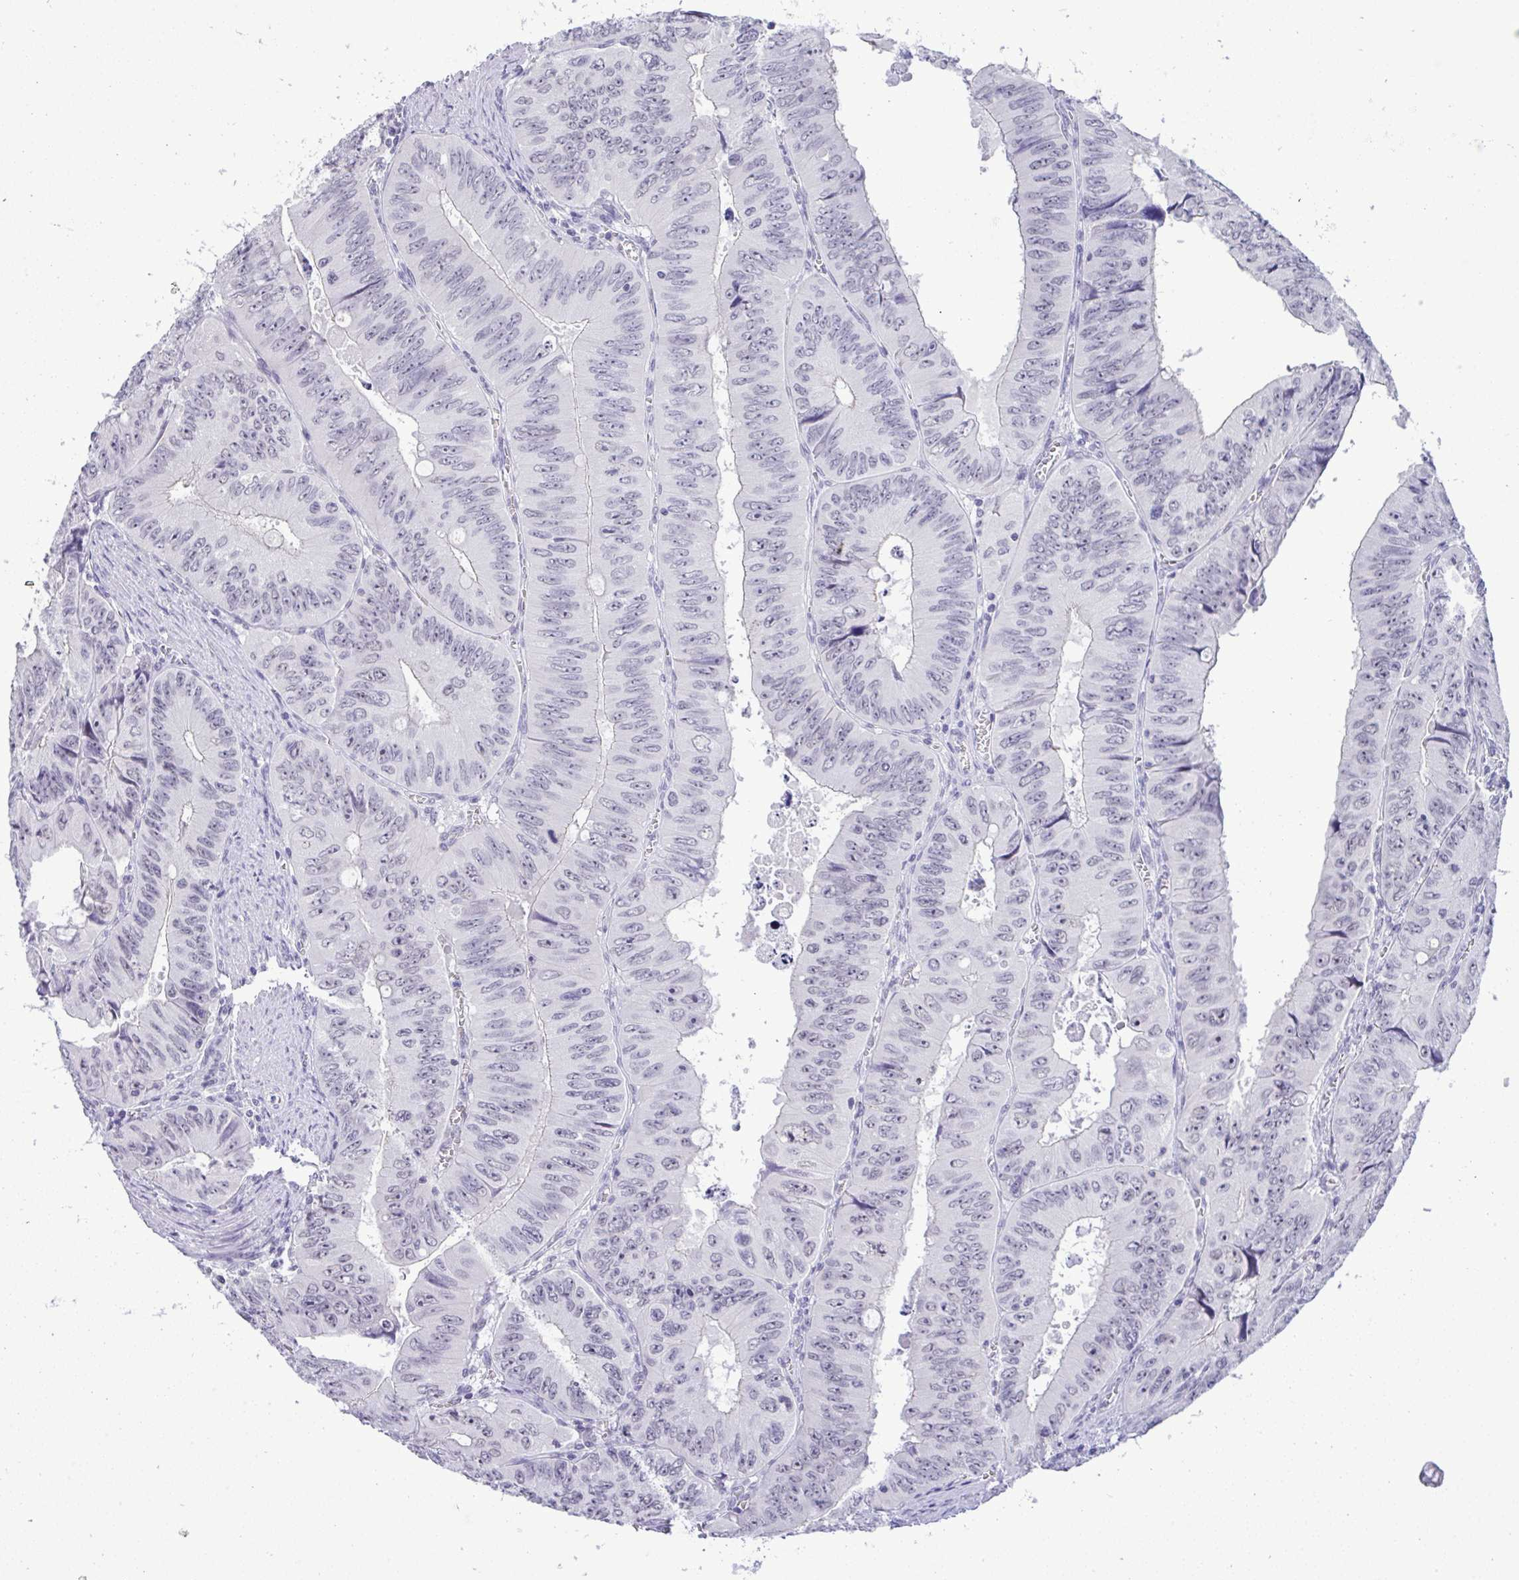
{"staining": {"intensity": "negative", "quantity": "none", "location": "none"}, "tissue": "colorectal cancer", "cell_type": "Tumor cells", "image_type": "cancer", "snomed": [{"axis": "morphology", "description": "Adenocarcinoma, NOS"}, {"axis": "topography", "description": "Colon"}], "caption": "High magnification brightfield microscopy of colorectal cancer stained with DAB (3,3'-diaminobenzidine) (brown) and counterstained with hematoxylin (blue): tumor cells show no significant expression. (DAB immunohistochemistry, high magnification).", "gene": "YBX2", "patient": {"sex": "female", "age": 84}}